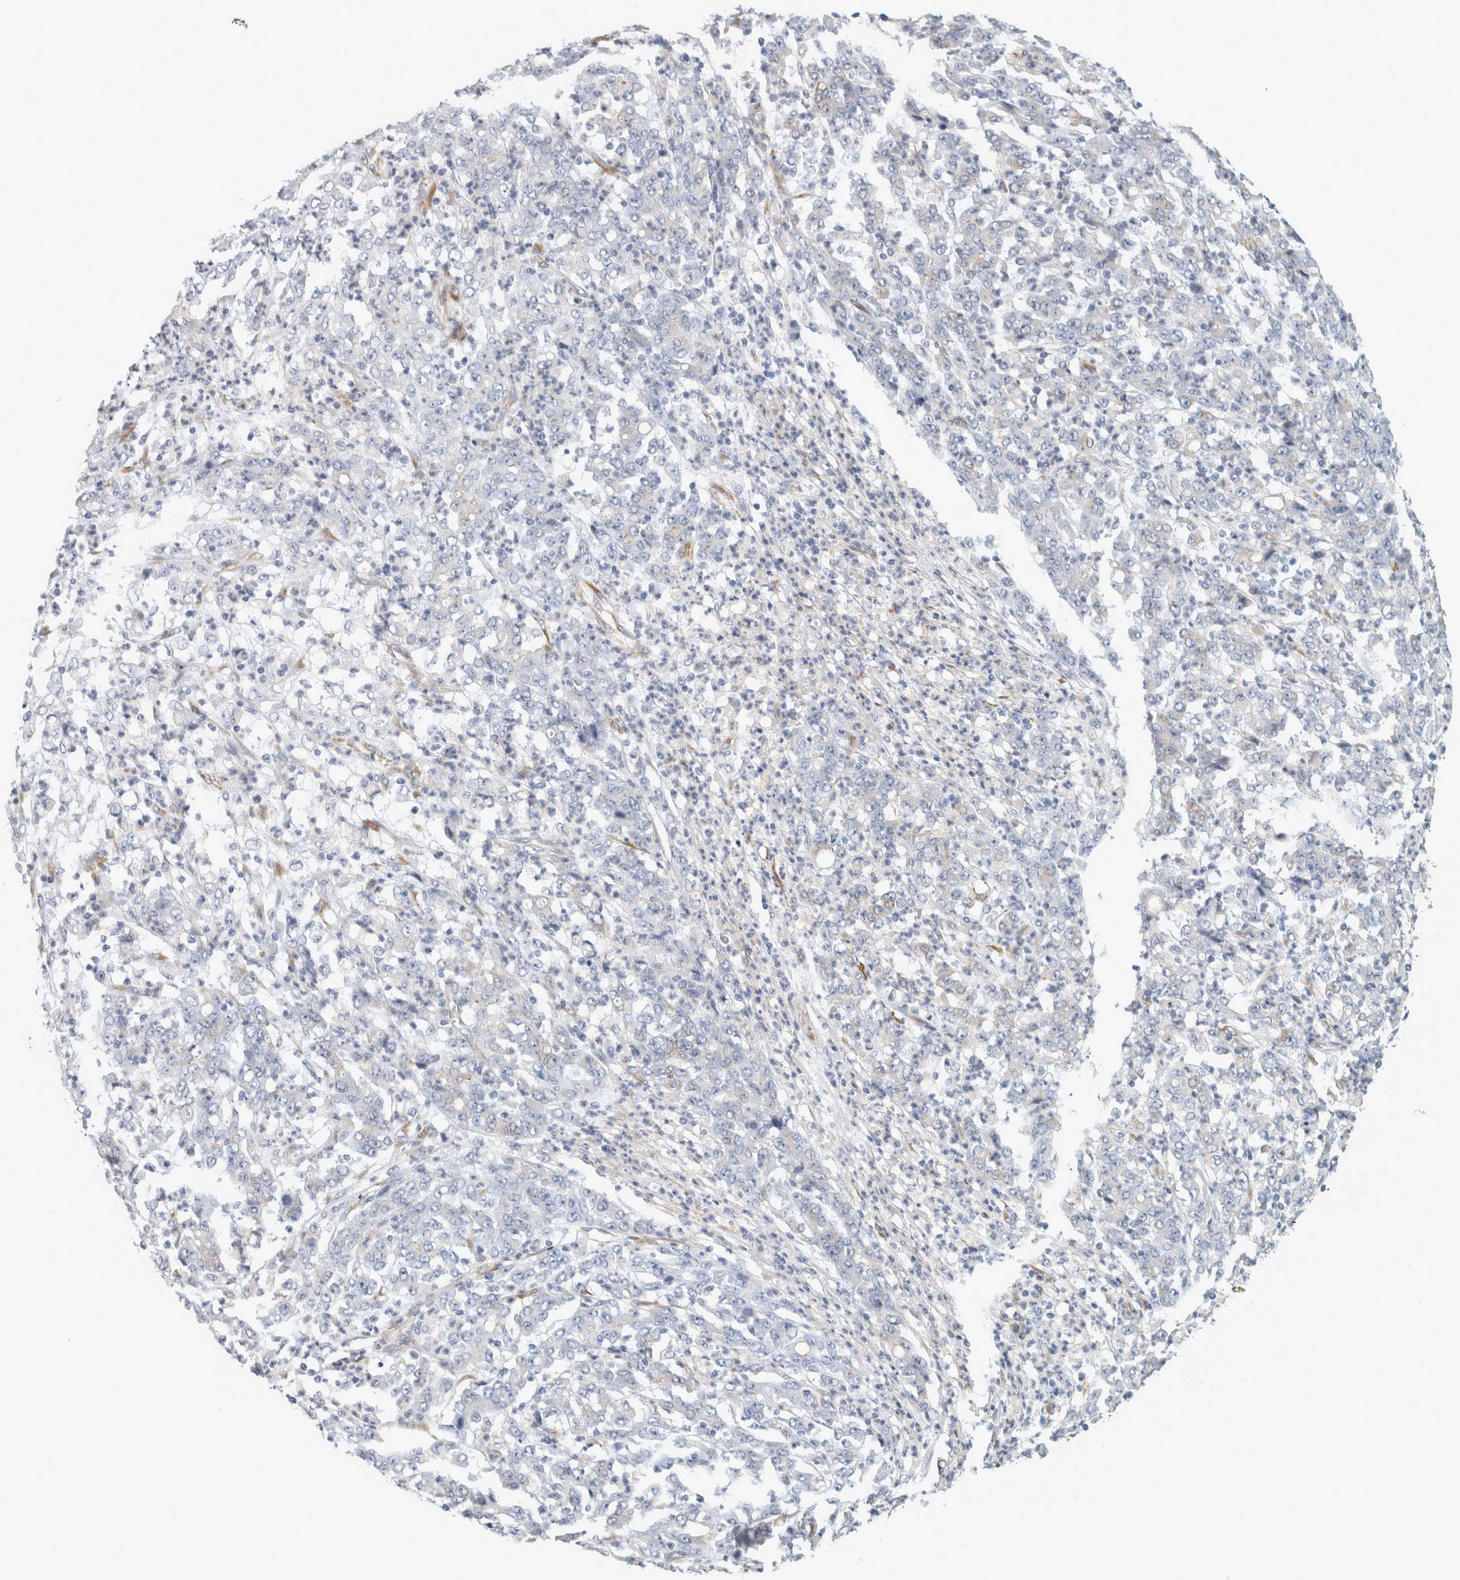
{"staining": {"intensity": "negative", "quantity": "none", "location": "none"}, "tissue": "stomach cancer", "cell_type": "Tumor cells", "image_type": "cancer", "snomed": [{"axis": "morphology", "description": "Adenocarcinoma, NOS"}, {"axis": "topography", "description": "Stomach, lower"}], "caption": "Immunohistochemistry (IHC) of human adenocarcinoma (stomach) exhibits no staining in tumor cells. The staining is performed using DAB brown chromogen with nuclei counter-stained in using hematoxylin.", "gene": "B3GNT3", "patient": {"sex": "female", "age": 71}}